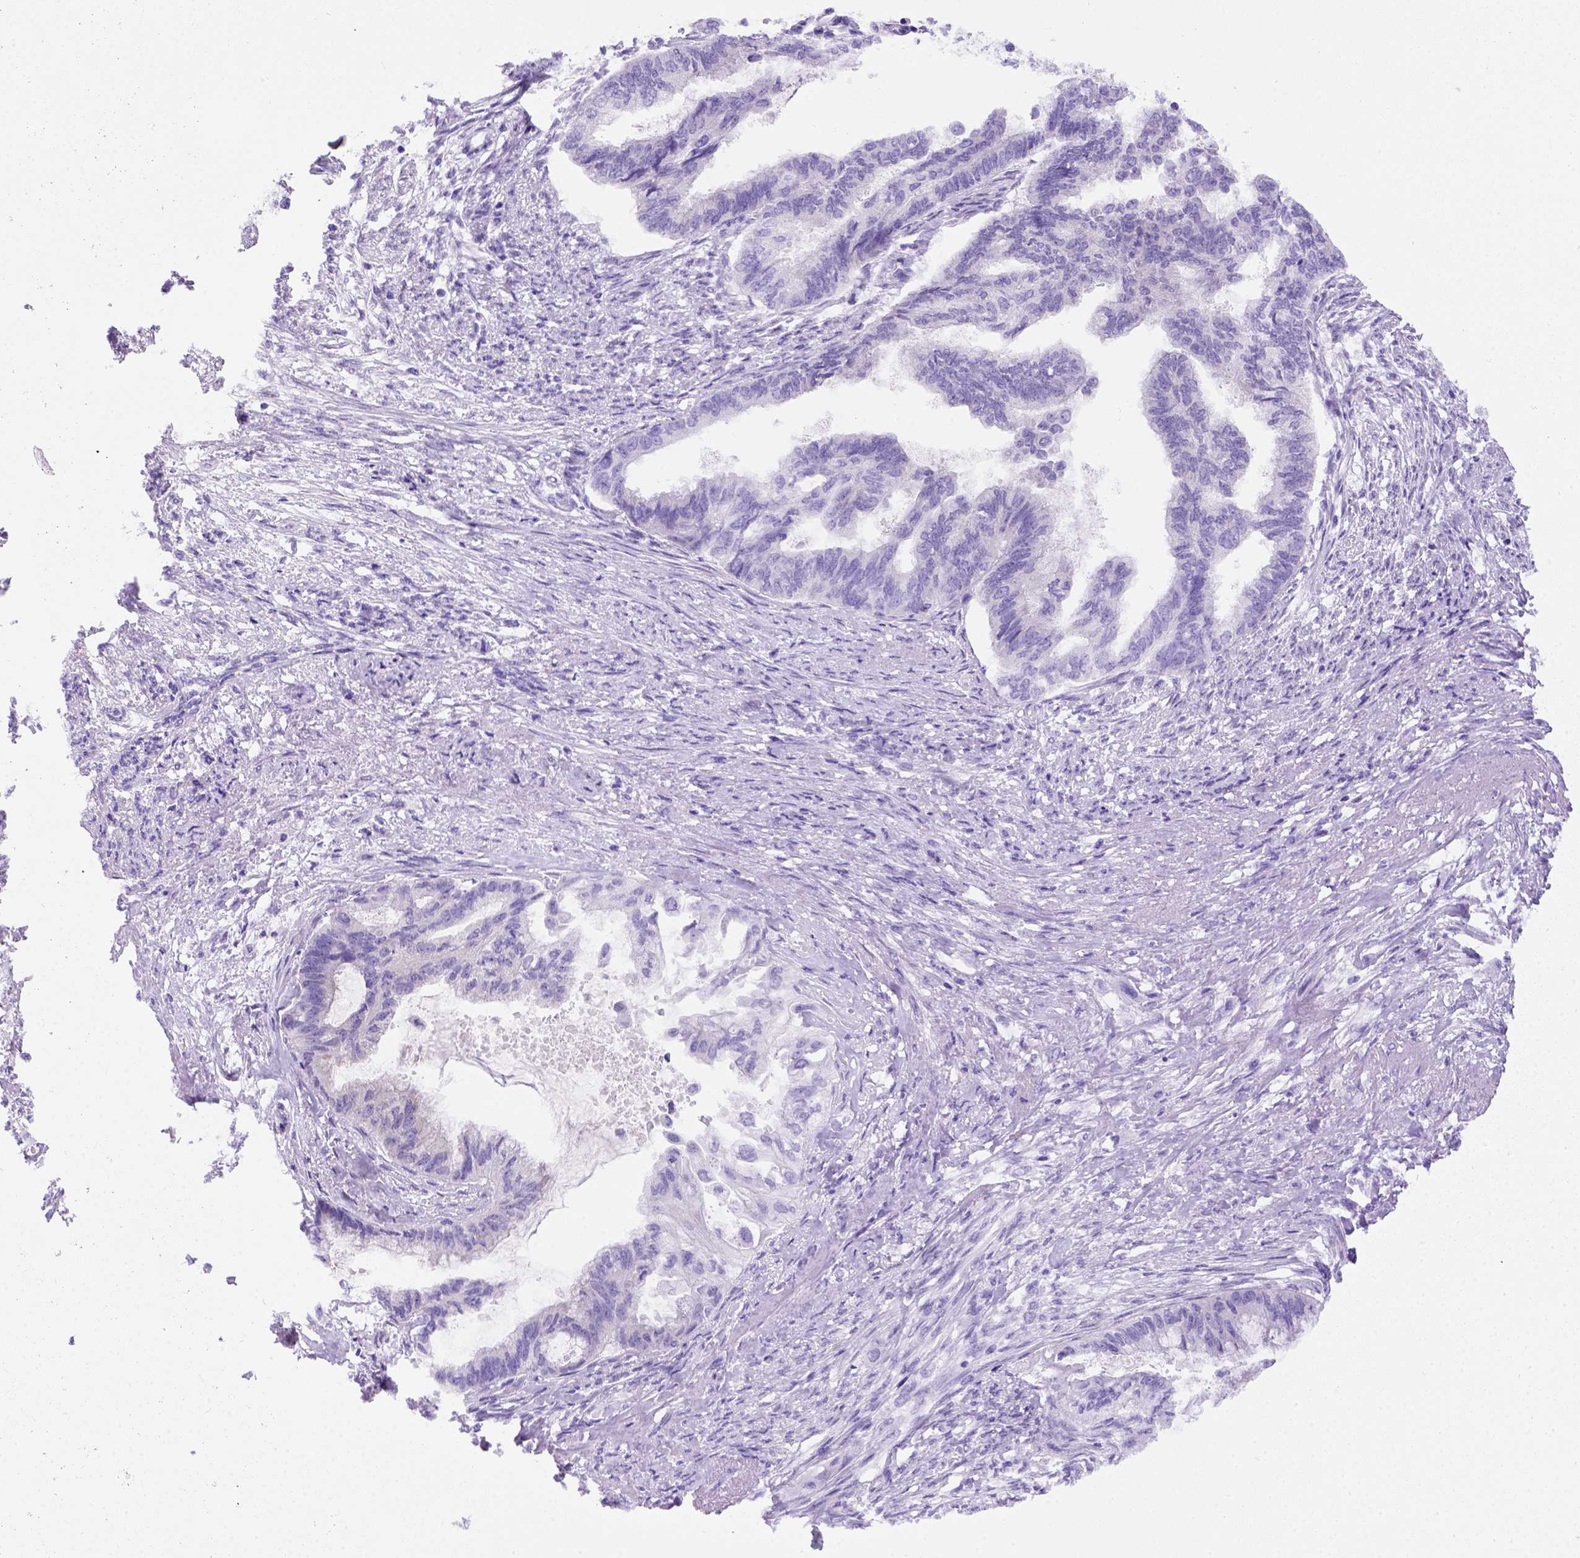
{"staining": {"intensity": "negative", "quantity": "none", "location": "none"}, "tissue": "endometrial cancer", "cell_type": "Tumor cells", "image_type": "cancer", "snomed": [{"axis": "morphology", "description": "Adenocarcinoma, NOS"}, {"axis": "topography", "description": "Endometrium"}], "caption": "Adenocarcinoma (endometrial) stained for a protein using IHC displays no expression tumor cells.", "gene": "FOXI1", "patient": {"sex": "female", "age": 86}}